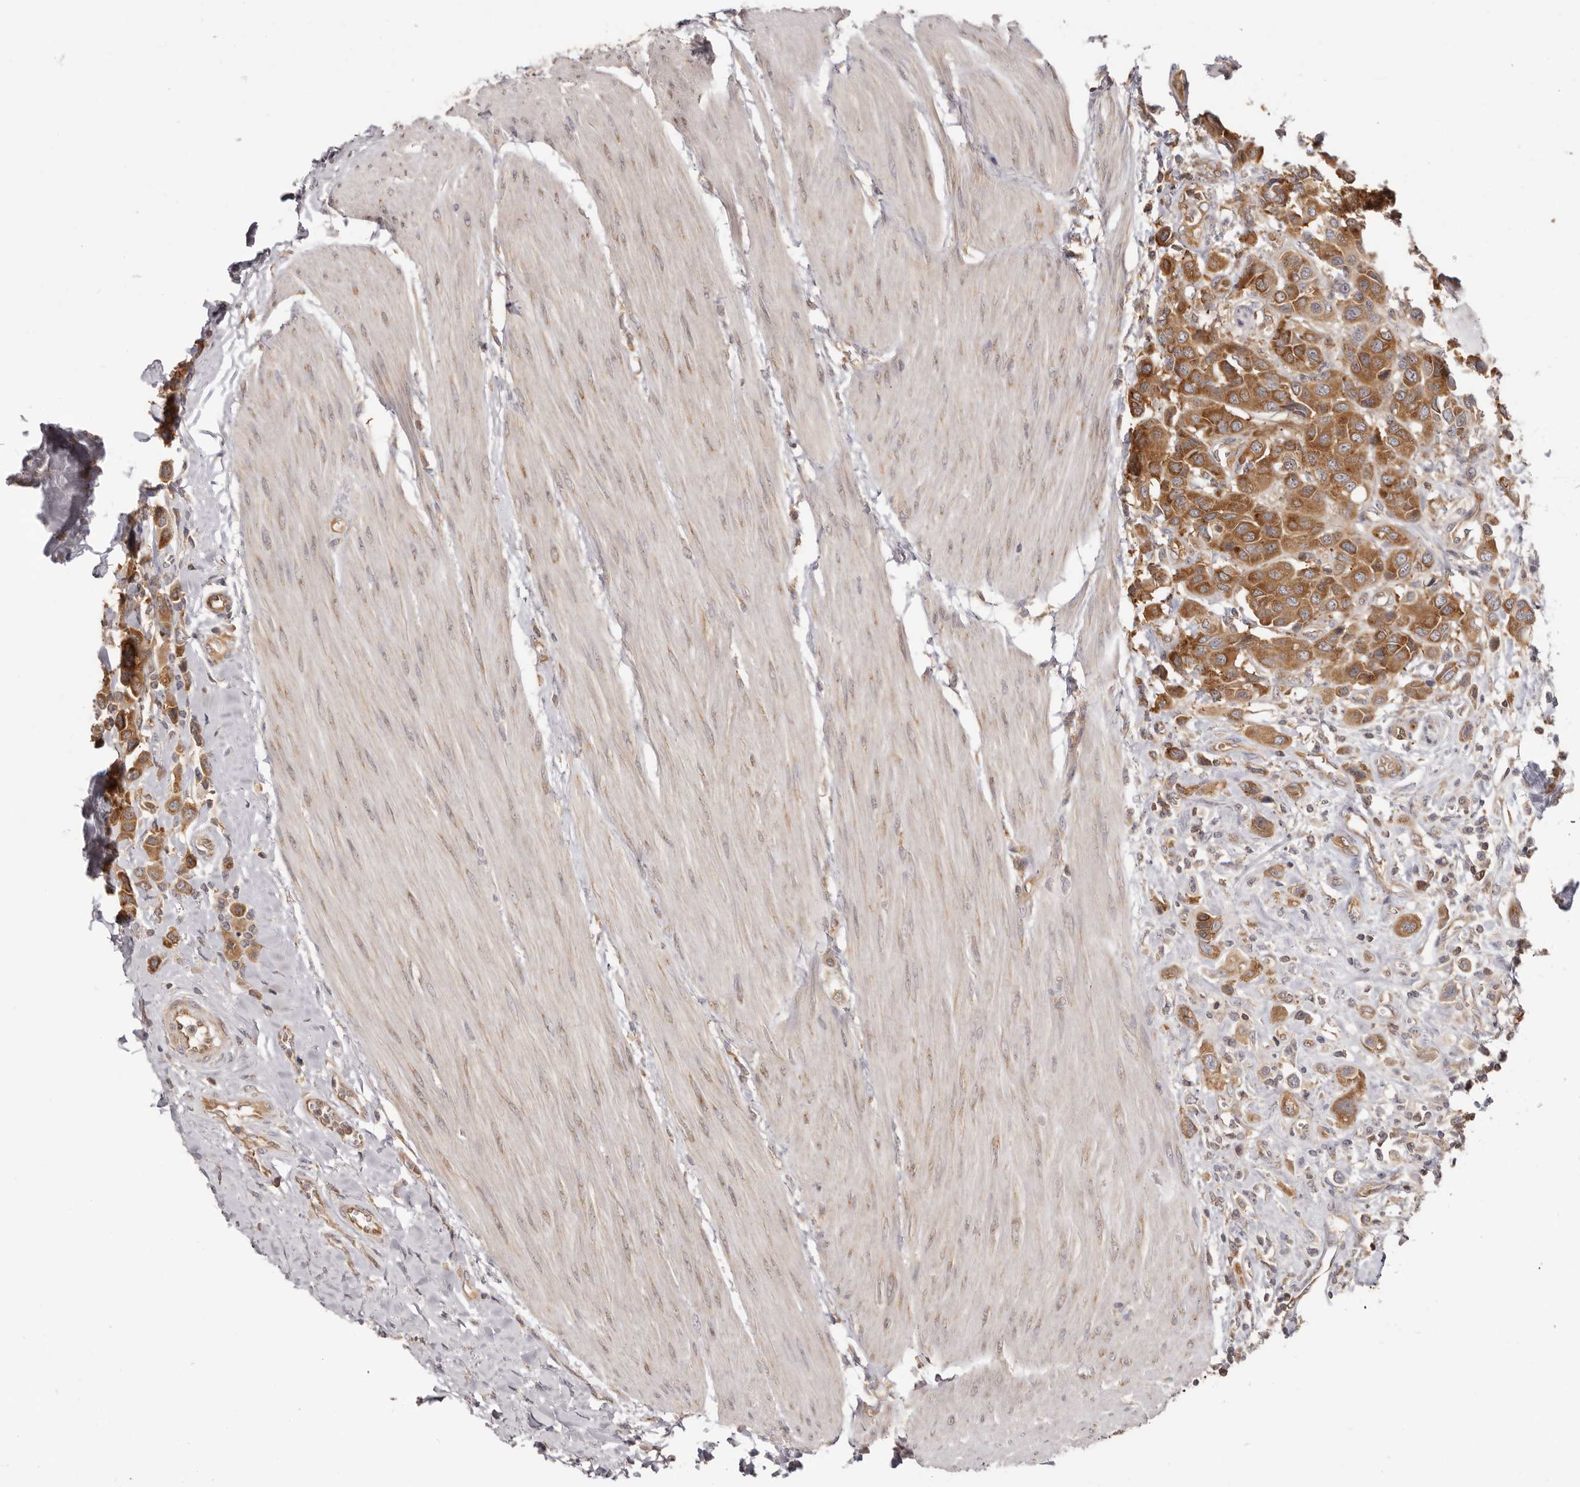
{"staining": {"intensity": "strong", "quantity": ">75%", "location": "cytoplasmic/membranous"}, "tissue": "urothelial cancer", "cell_type": "Tumor cells", "image_type": "cancer", "snomed": [{"axis": "morphology", "description": "Urothelial carcinoma, High grade"}, {"axis": "topography", "description": "Urinary bladder"}], "caption": "Urothelial cancer stained with IHC reveals strong cytoplasmic/membranous positivity in approximately >75% of tumor cells.", "gene": "EEF1E1", "patient": {"sex": "male", "age": 50}}